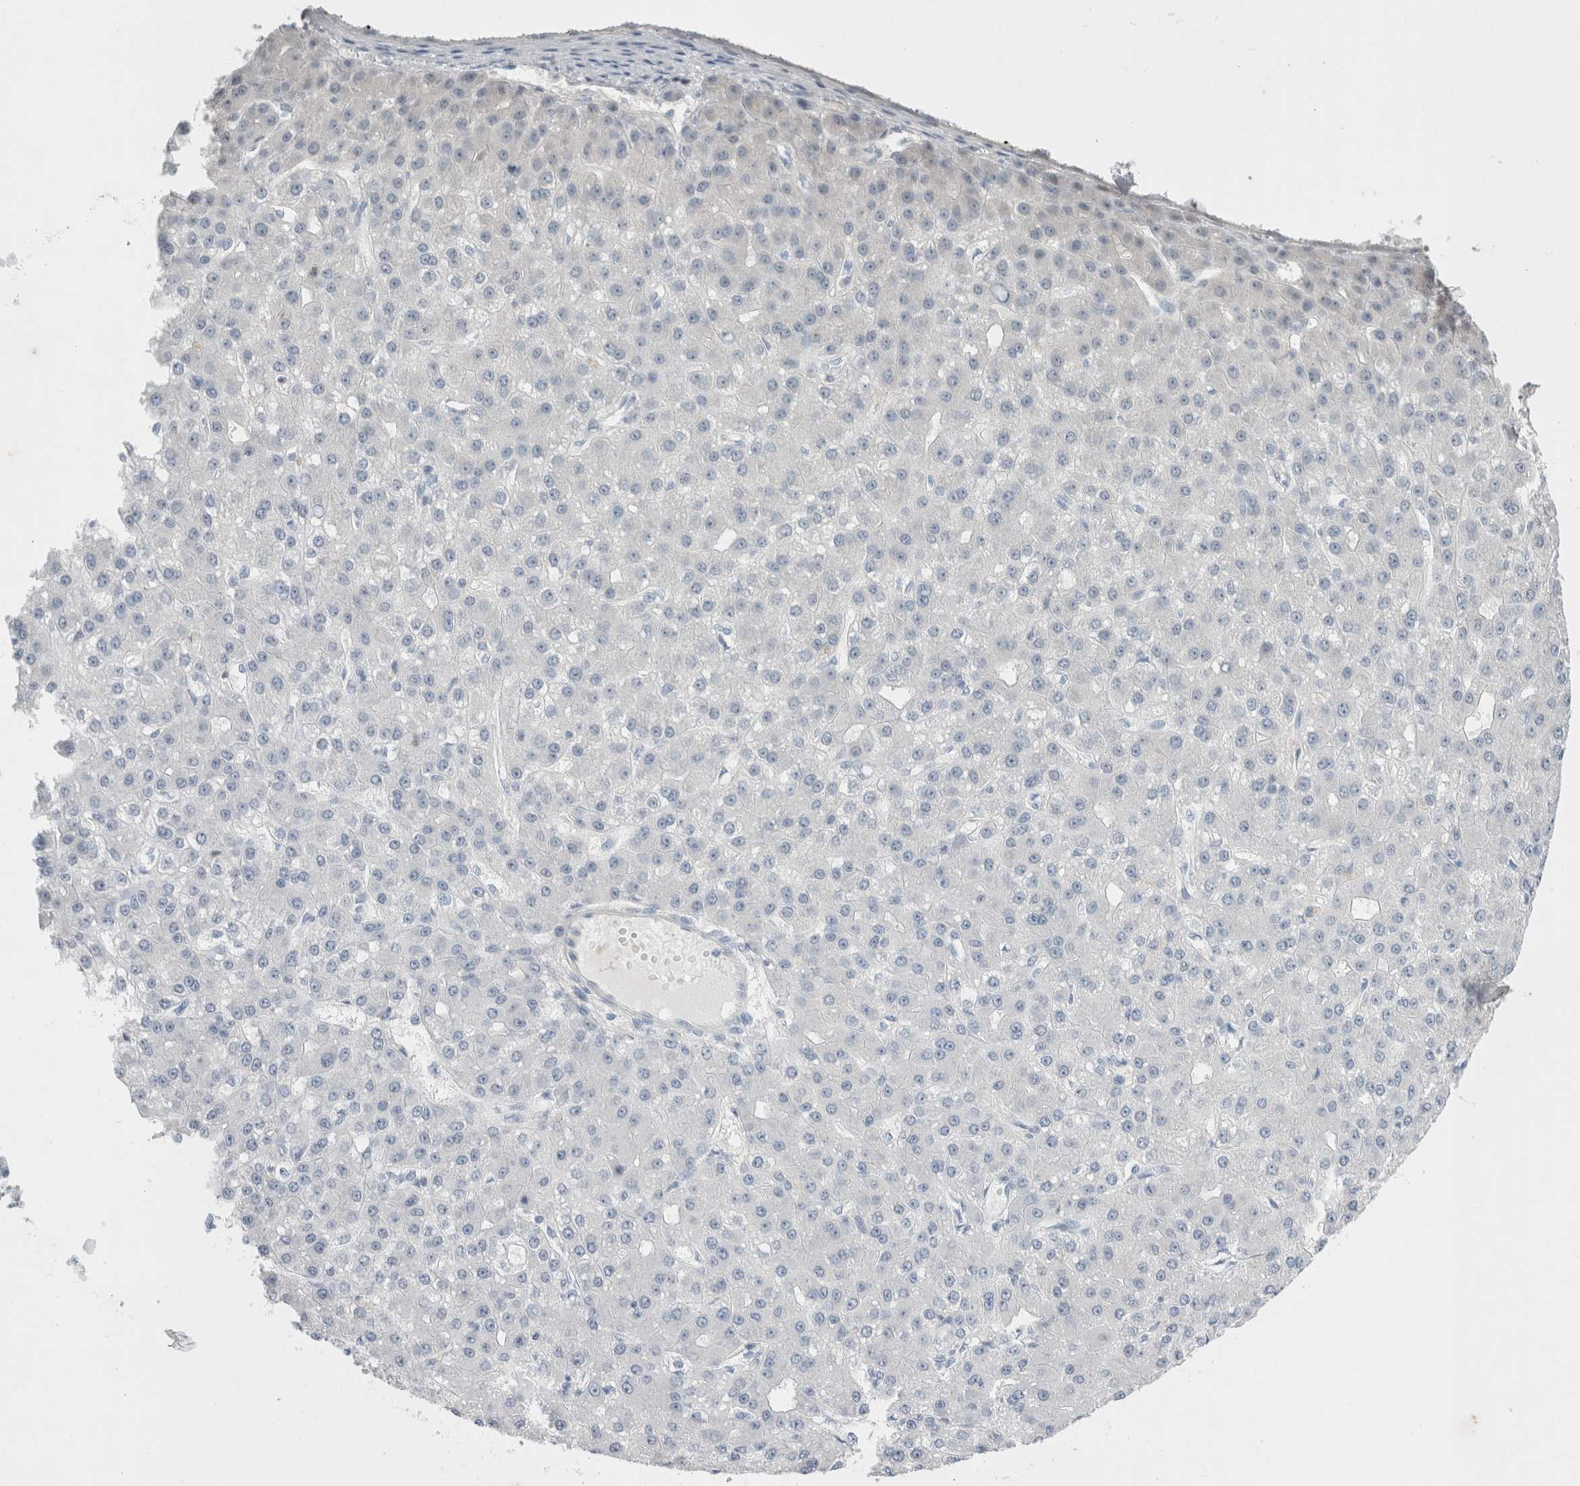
{"staining": {"intensity": "negative", "quantity": "none", "location": "none"}, "tissue": "liver cancer", "cell_type": "Tumor cells", "image_type": "cancer", "snomed": [{"axis": "morphology", "description": "Carcinoma, Hepatocellular, NOS"}, {"axis": "topography", "description": "Liver"}], "caption": "IHC of liver cancer exhibits no expression in tumor cells.", "gene": "CASP6", "patient": {"sex": "male", "age": 67}}